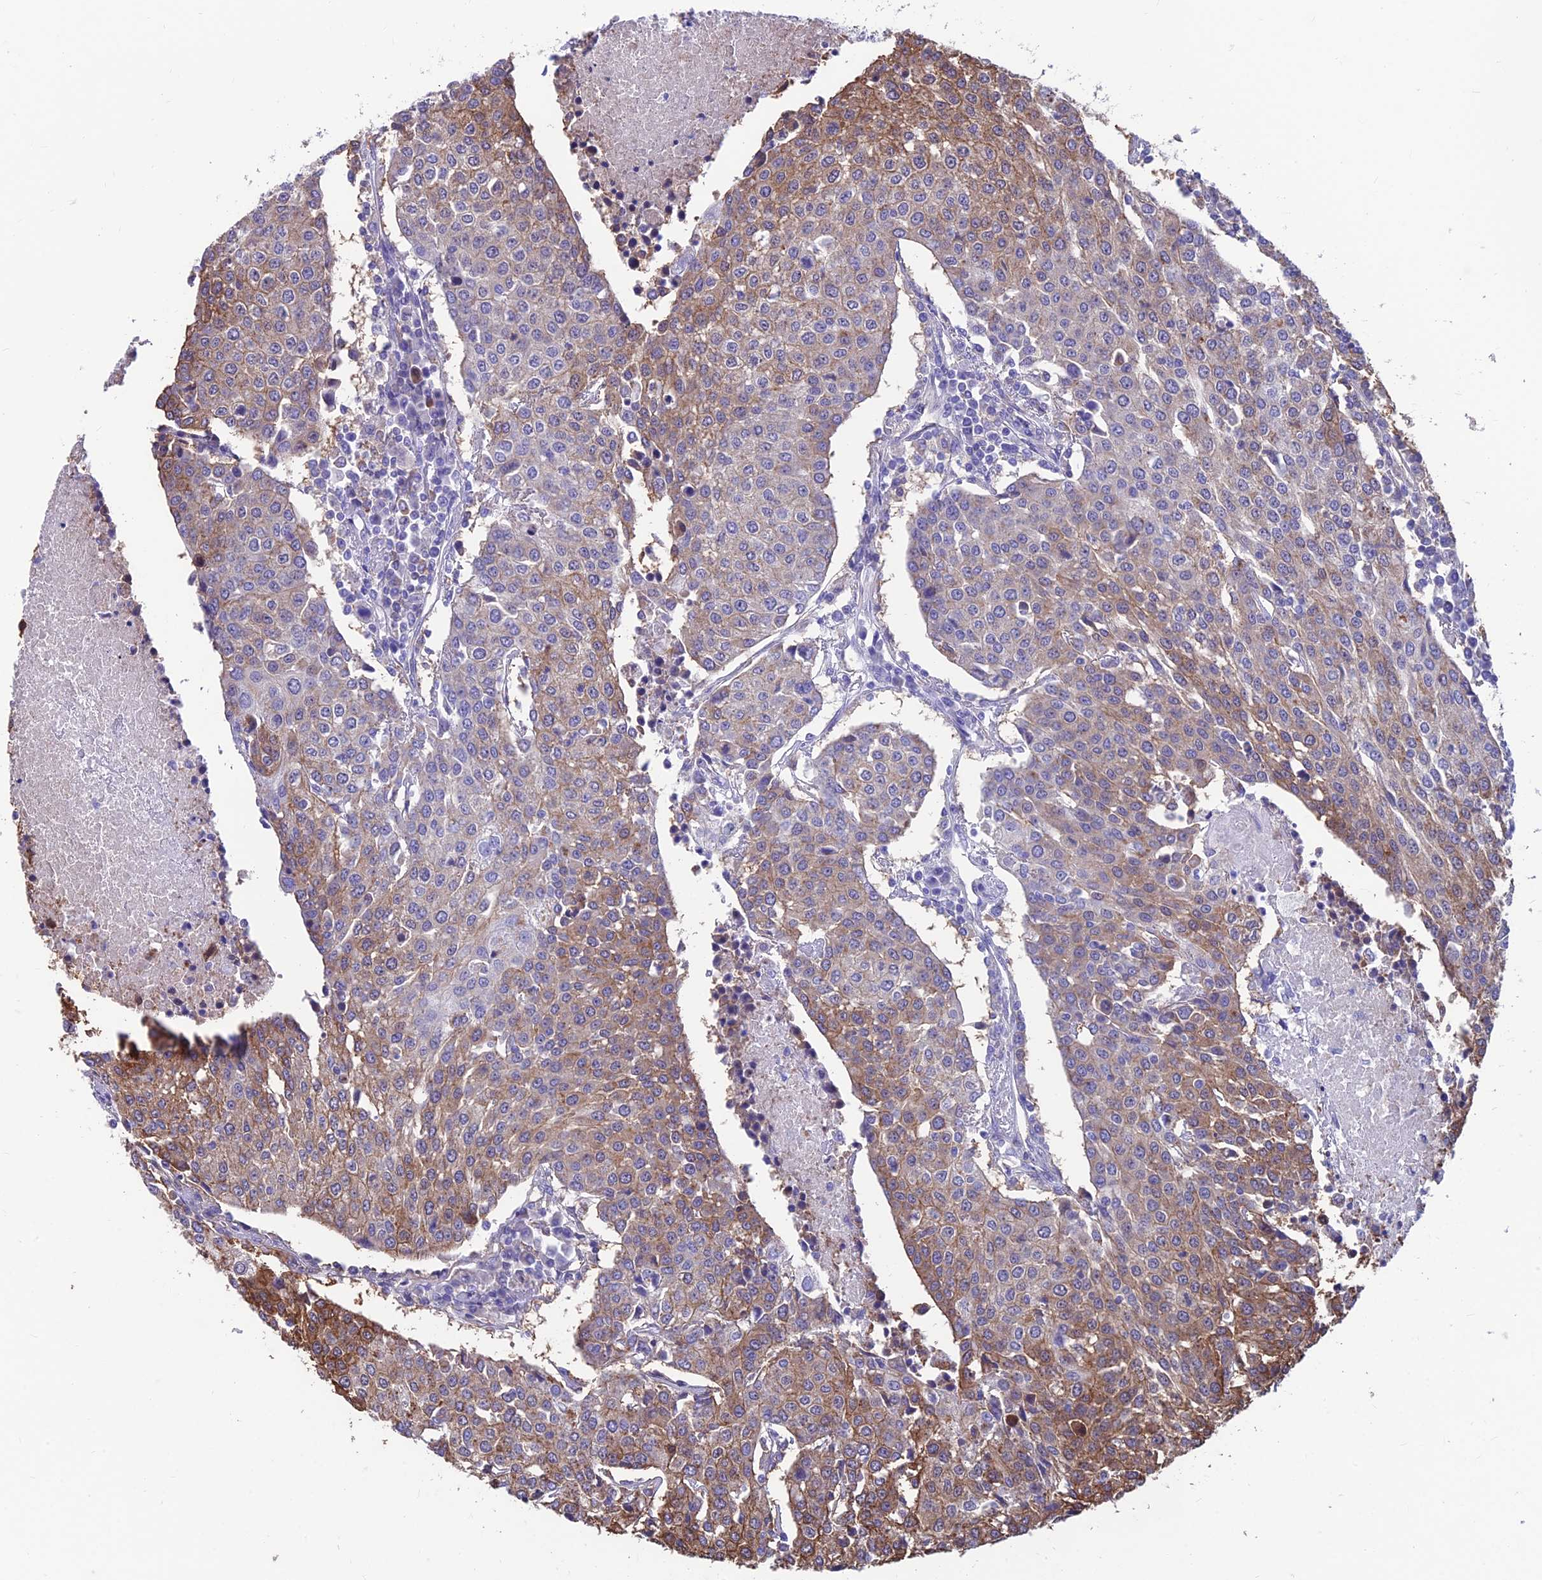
{"staining": {"intensity": "moderate", "quantity": "<25%", "location": "cytoplasmic/membranous"}, "tissue": "urothelial cancer", "cell_type": "Tumor cells", "image_type": "cancer", "snomed": [{"axis": "morphology", "description": "Urothelial carcinoma, High grade"}, {"axis": "topography", "description": "Urinary bladder"}], "caption": "Urothelial carcinoma (high-grade) stained with a brown dye shows moderate cytoplasmic/membranous positive expression in about <25% of tumor cells.", "gene": "RTN4RL1", "patient": {"sex": "female", "age": 85}}